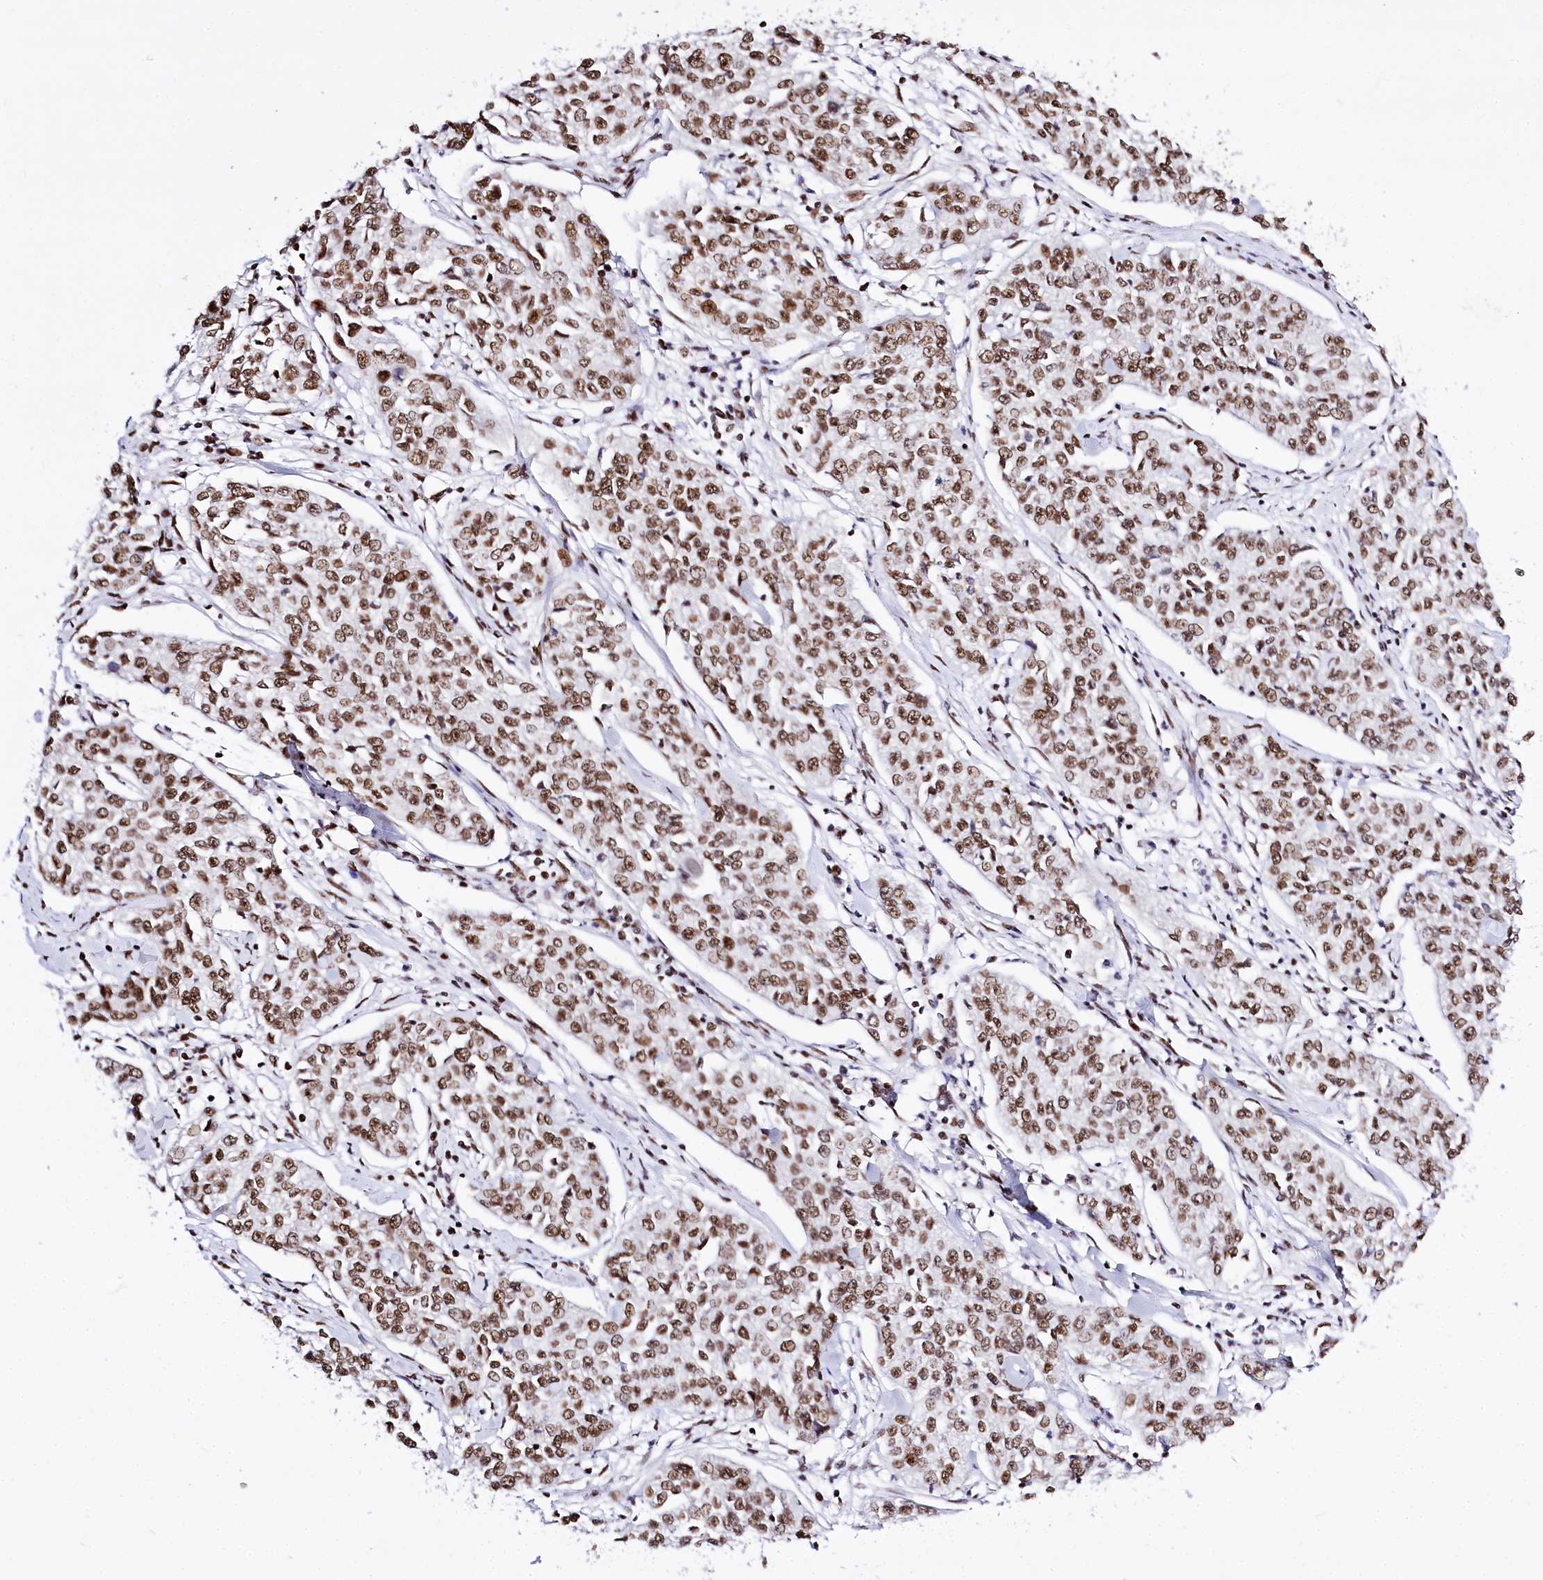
{"staining": {"intensity": "moderate", "quantity": ">75%", "location": "nuclear"}, "tissue": "cervical cancer", "cell_type": "Tumor cells", "image_type": "cancer", "snomed": [{"axis": "morphology", "description": "Squamous cell carcinoma, NOS"}, {"axis": "topography", "description": "Cervix"}], "caption": "Cervical cancer (squamous cell carcinoma) tissue shows moderate nuclear staining in about >75% of tumor cells", "gene": "POU4F3", "patient": {"sex": "female", "age": 35}}